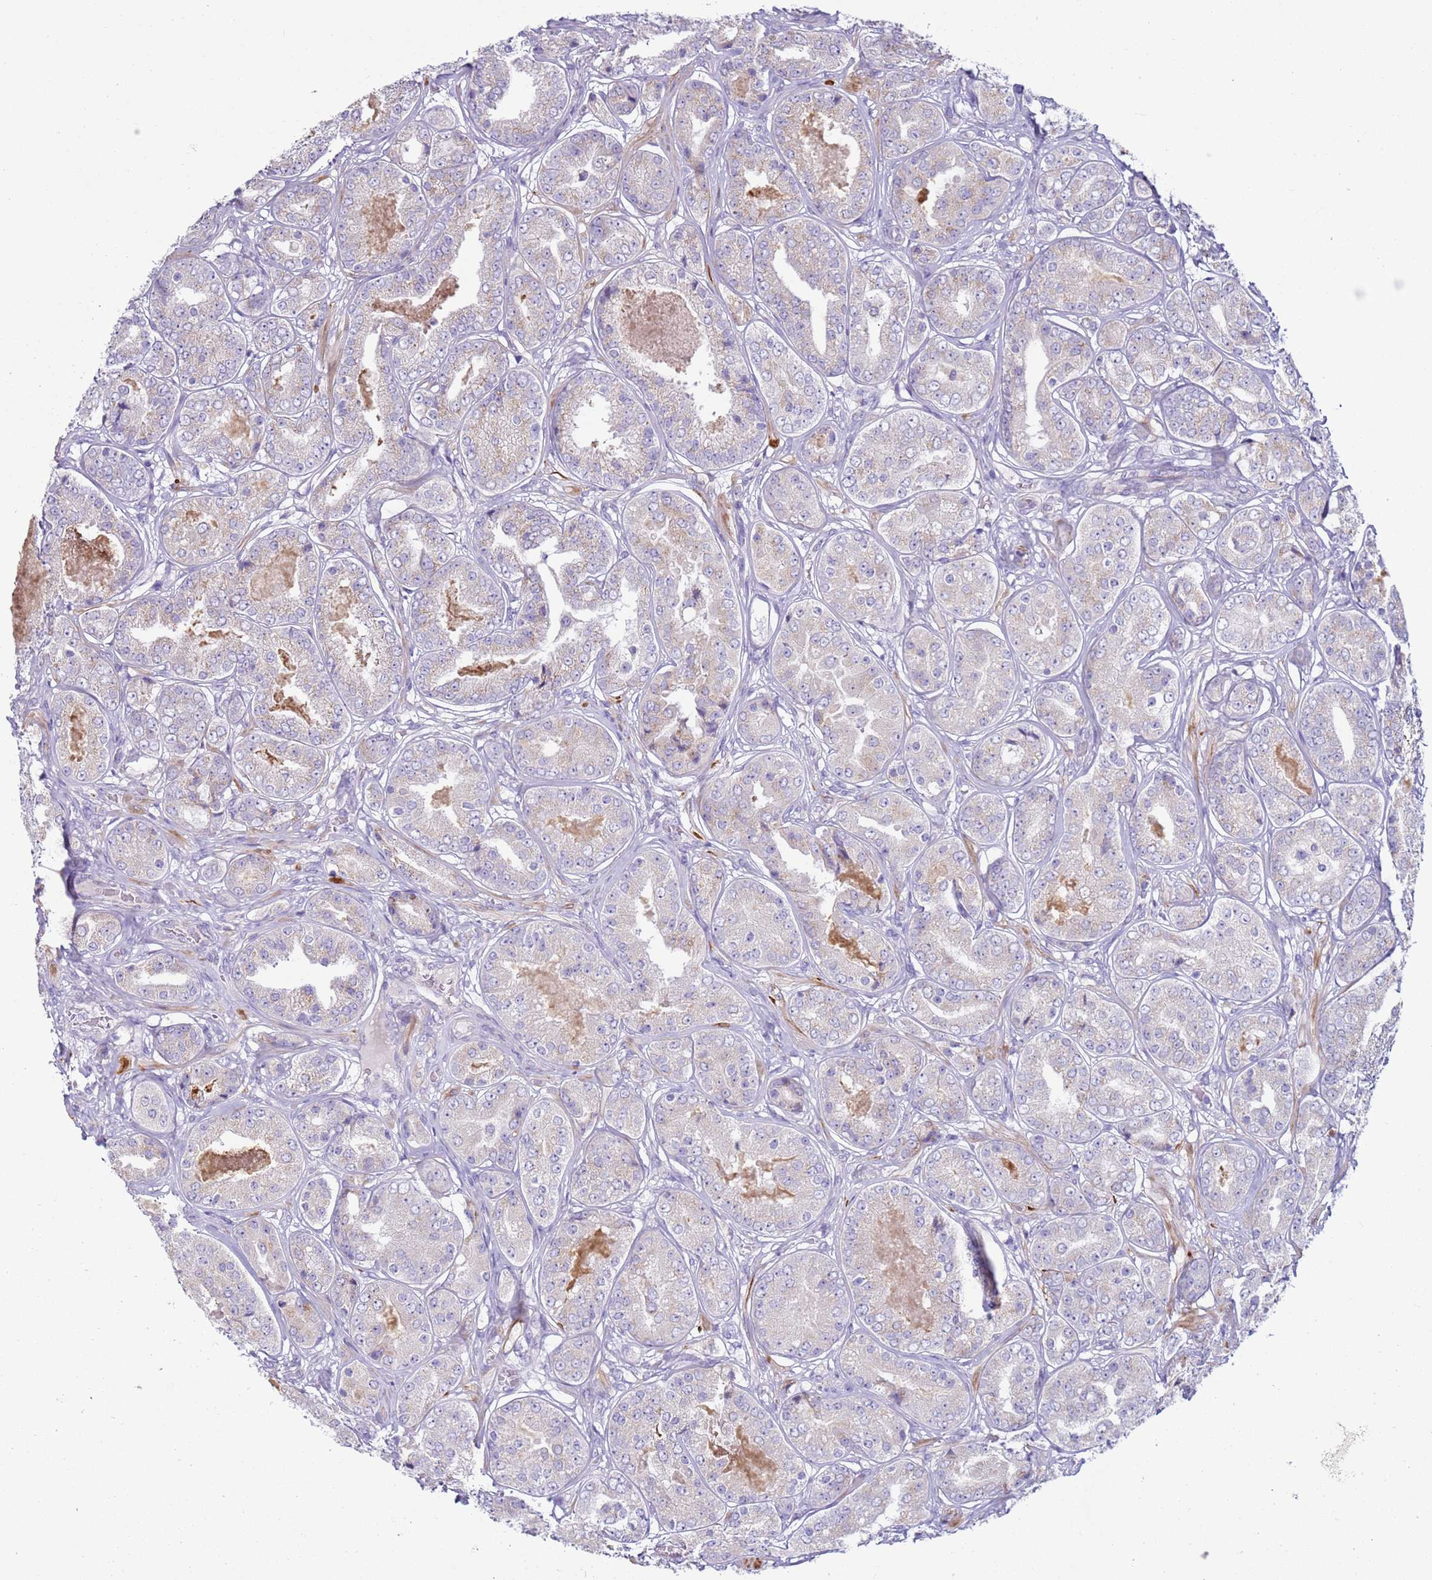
{"staining": {"intensity": "negative", "quantity": "none", "location": "none"}, "tissue": "prostate cancer", "cell_type": "Tumor cells", "image_type": "cancer", "snomed": [{"axis": "morphology", "description": "Adenocarcinoma, High grade"}, {"axis": "topography", "description": "Prostate"}], "caption": "The histopathology image exhibits no staining of tumor cells in adenocarcinoma (high-grade) (prostate).", "gene": "NPAP1", "patient": {"sex": "male", "age": 63}}